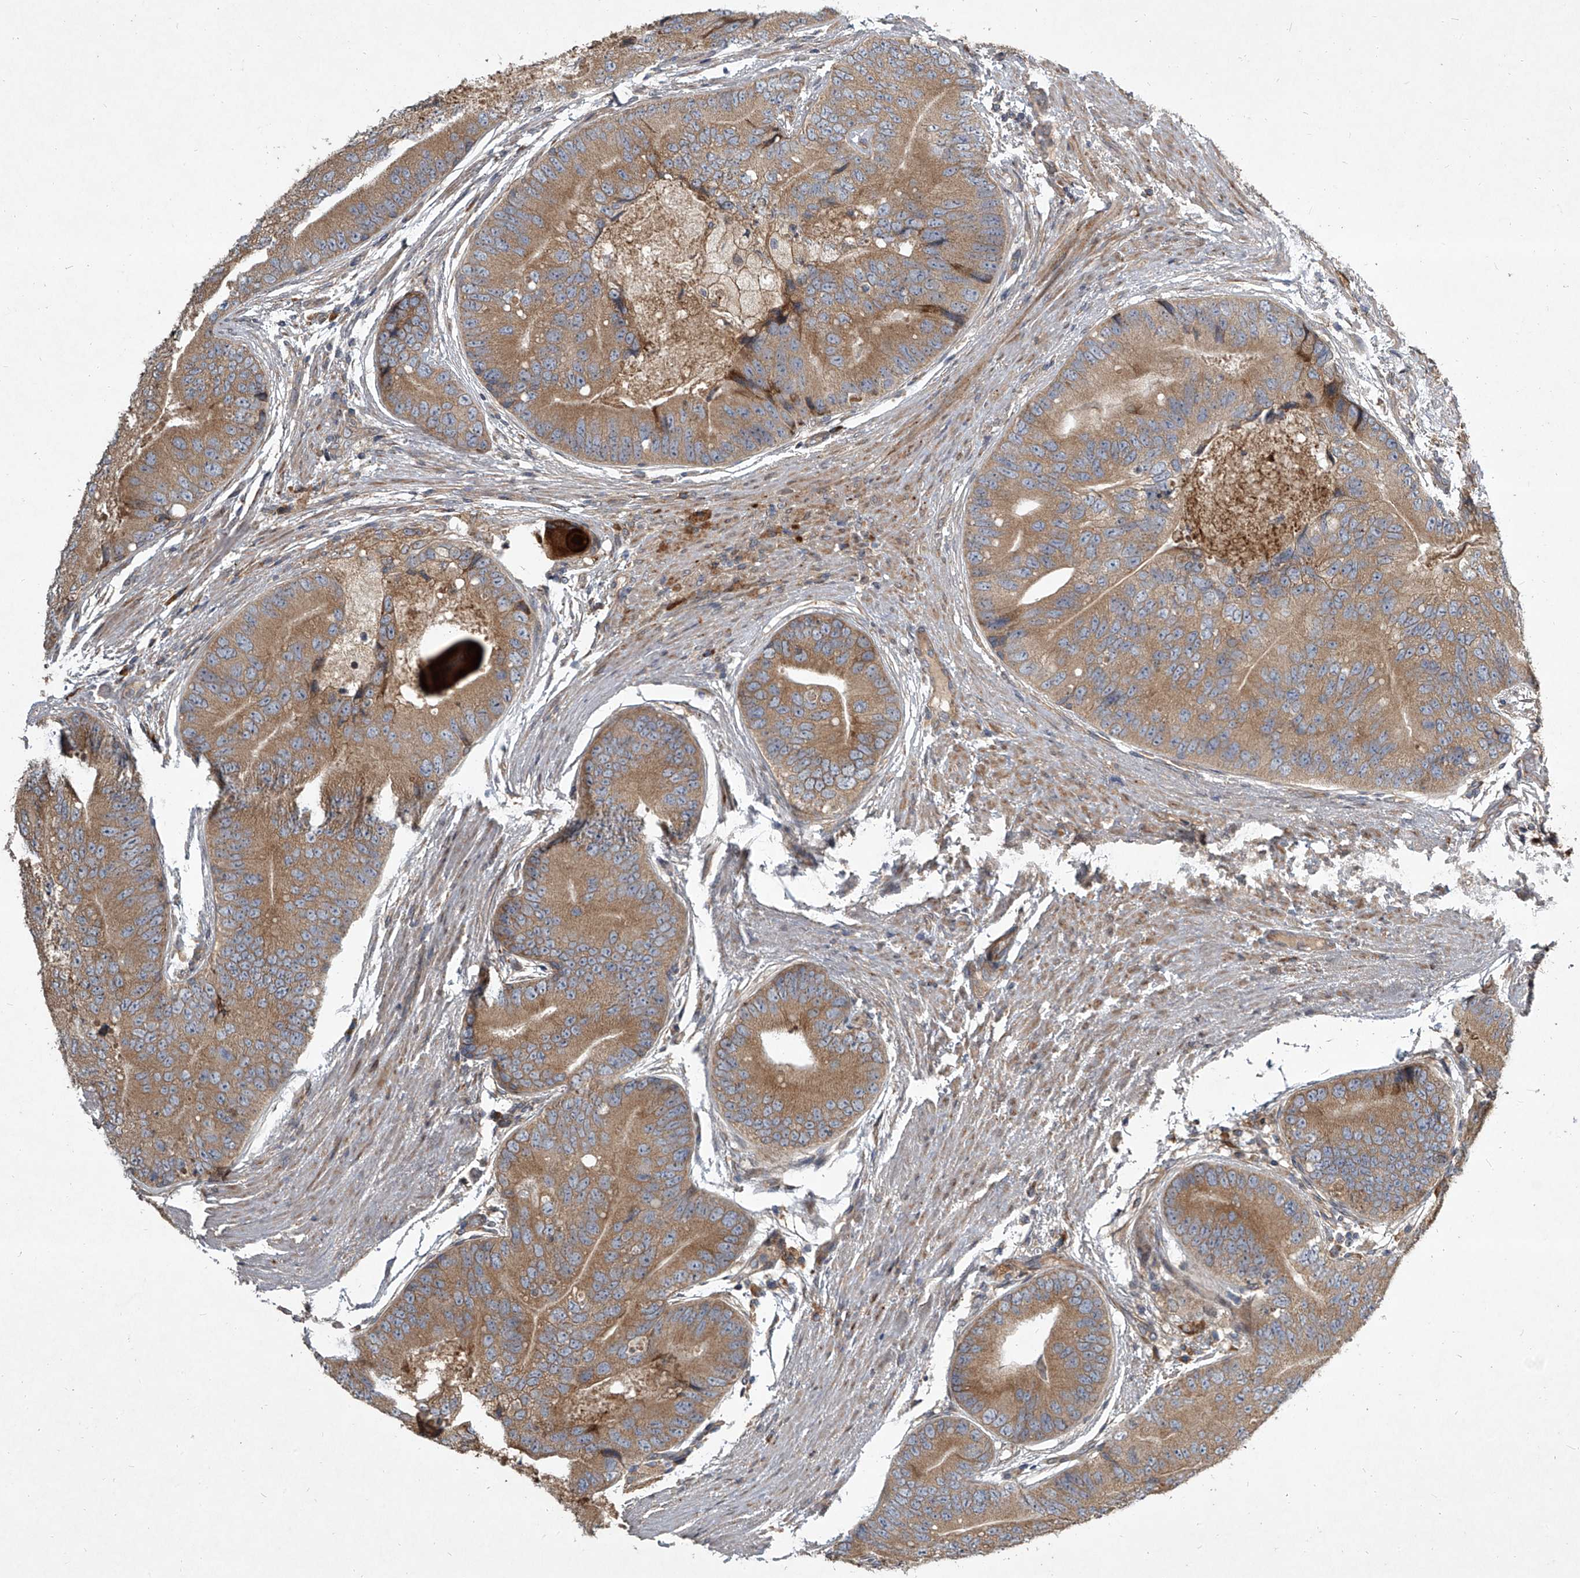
{"staining": {"intensity": "moderate", "quantity": ">75%", "location": "cytoplasmic/membranous"}, "tissue": "prostate cancer", "cell_type": "Tumor cells", "image_type": "cancer", "snomed": [{"axis": "morphology", "description": "Adenocarcinoma, High grade"}, {"axis": "topography", "description": "Prostate"}], "caption": "Moderate cytoplasmic/membranous expression for a protein is identified in about >75% of tumor cells of adenocarcinoma (high-grade) (prostate) using immunohistochemistry (IHC).", "gene": "EVA1C", "patient": {"sex": "male", "age": 70}}